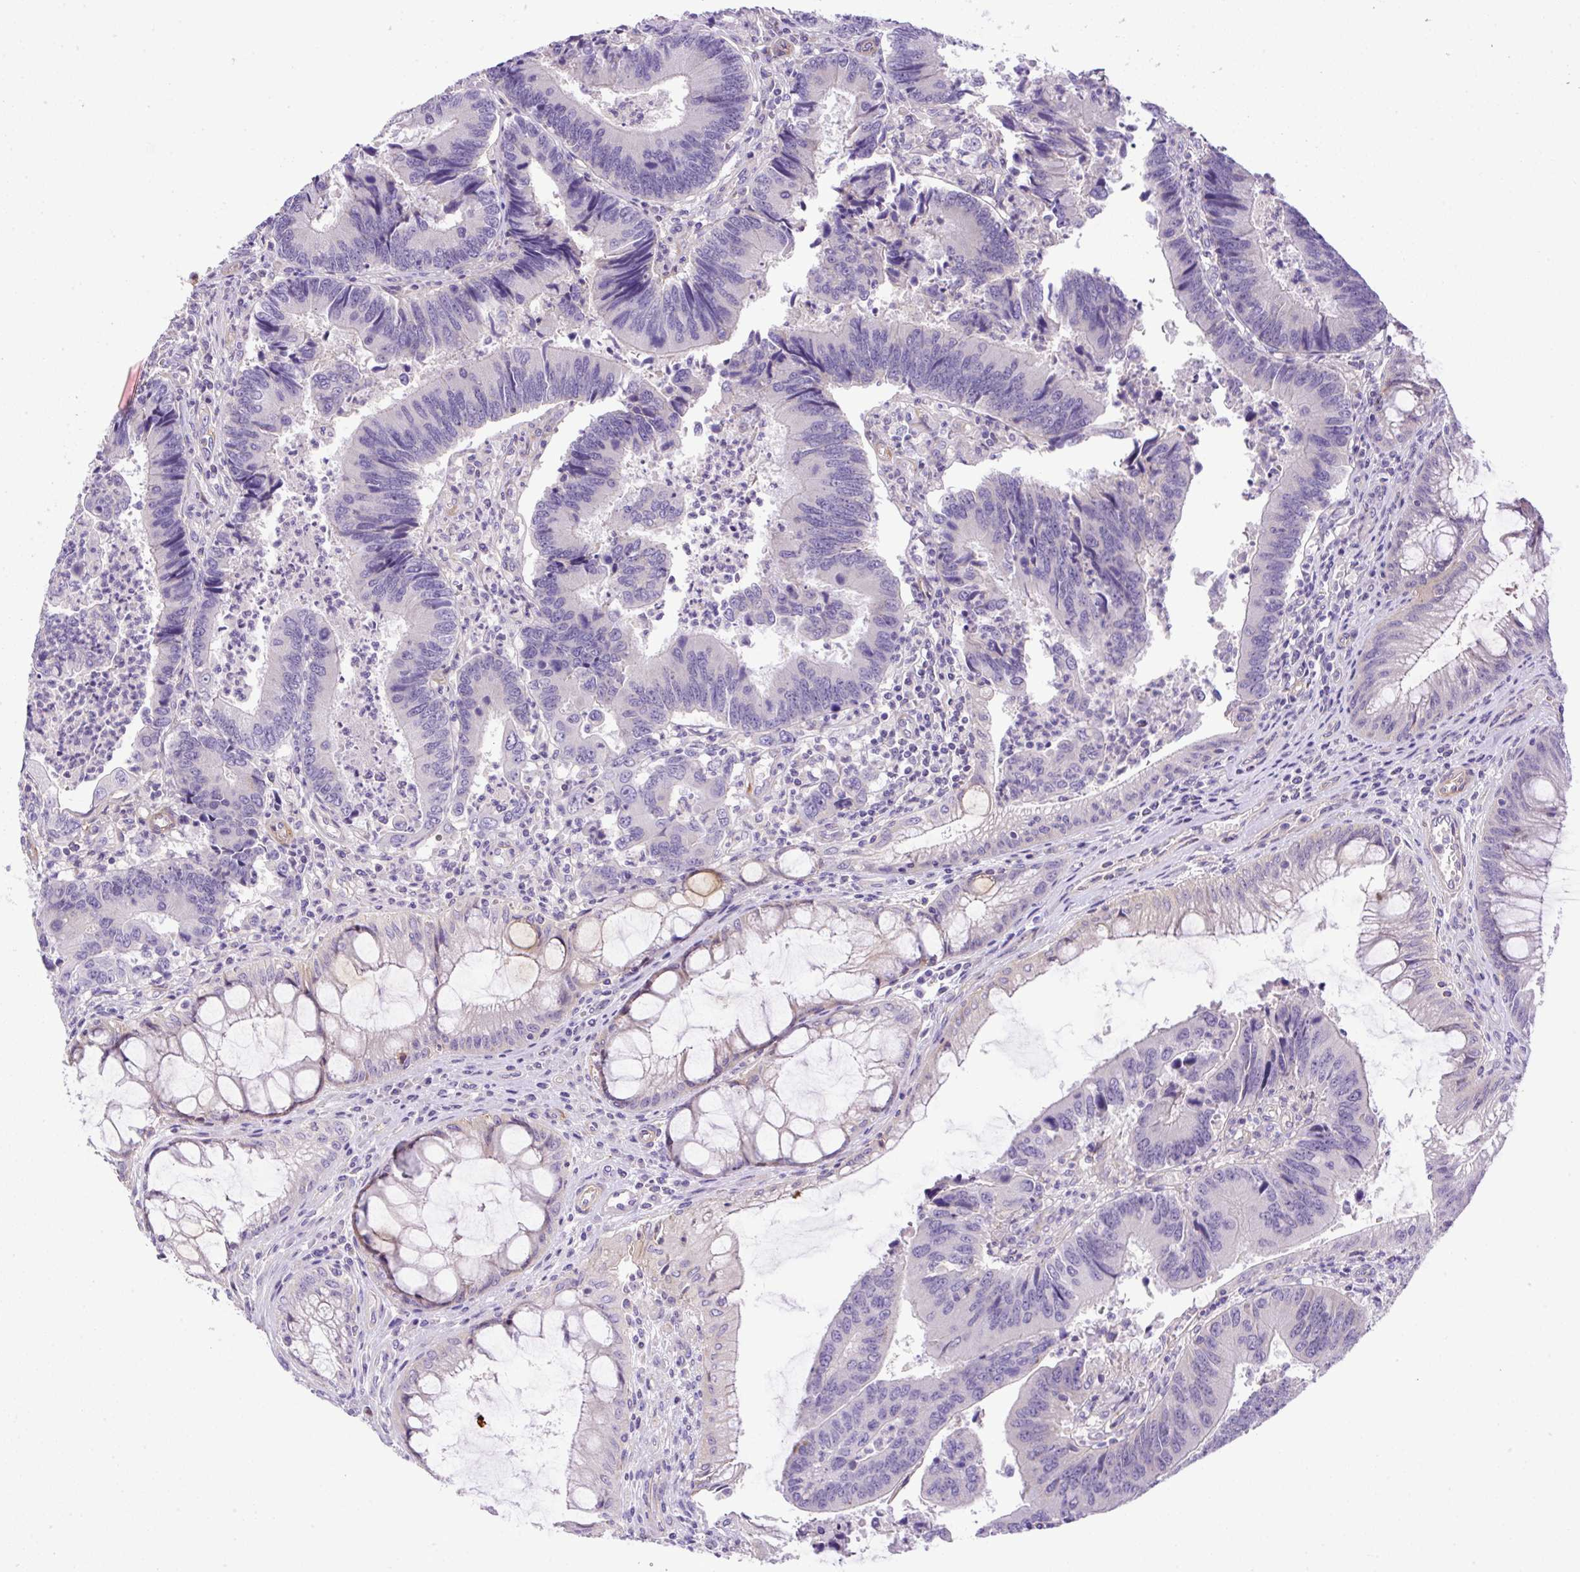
{"staining": {"intensity": "negative", "quantity": "none", "location": "none"}, "tissue": "colorectal cancer", "cell_type": "Tumor cells", "image_type": "cancer", "snomed": [{"axis": "morphology", "description": "Adenocarcinoma, NOS"}, {"axis": "topography", "description": "Colon"}], "caption": "Tumor cells show no significant staining in adenocarcinoma (colorectal). The staining was performed using DAB to visualize the protein expression in brown, while the nuclei were stained in blue with hematoxylin (Magnification: 20x).", "gene": "NPTN", "patient": {"sex": "female", "age": 67}}